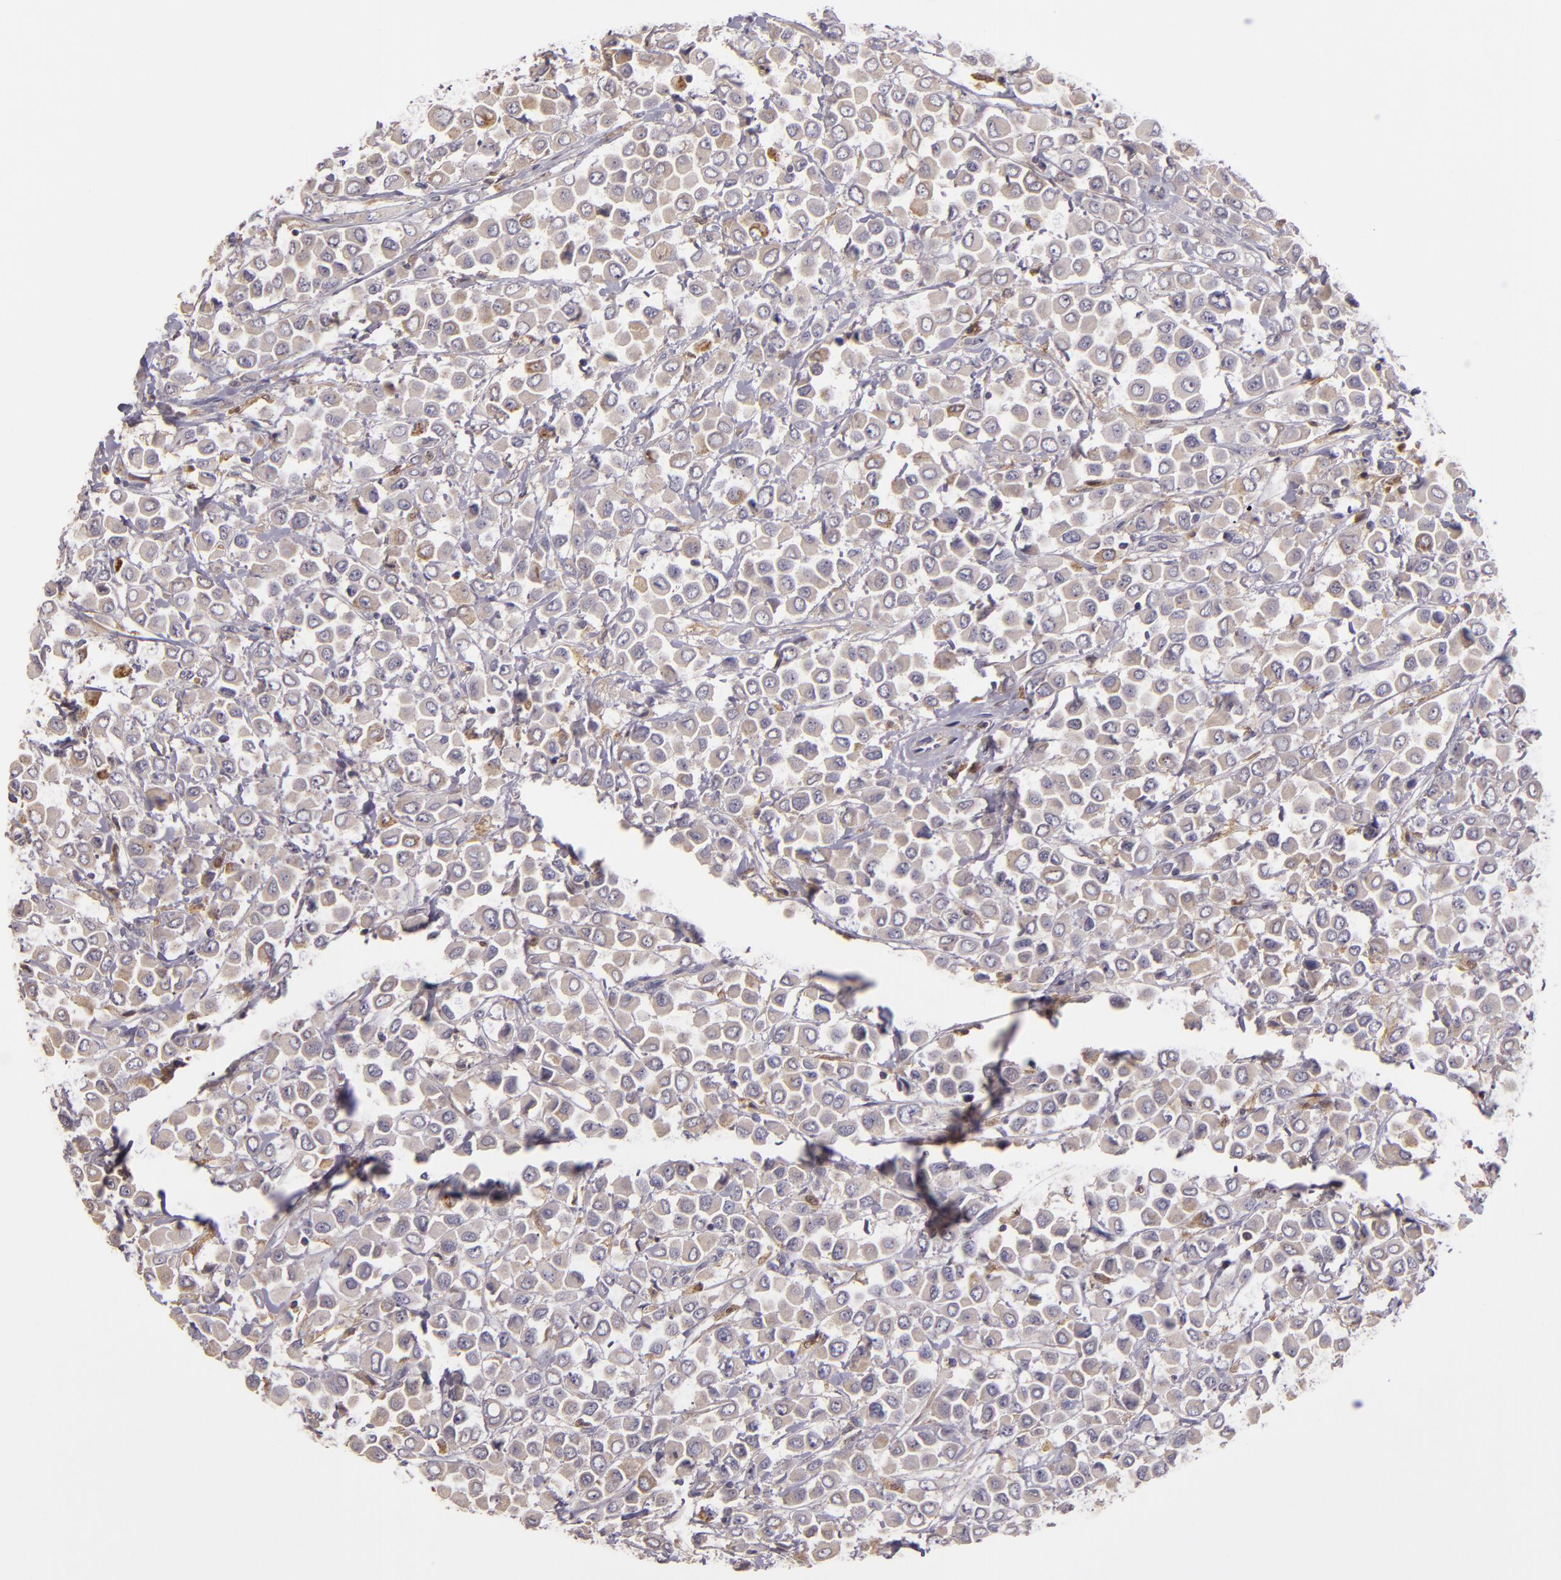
{"staining": {"intensity": "weak", "quantity": ">75%", "location": "cytoplasmic/membranous"}, "tissue": "breast cancer", "cell_type": "Tumor cells", "image_type": "cancer", "snomed": [{"axis": "morphology", "description": "Duct carcinoma"}, {"axis": "topography", "description": "Breast"}], "caption": "An IHC image of tumor tissue is shown. Protein staining in brown shows weak cytoplasmic/membranous positivity in breast cancer within tumor cells.", "gene": "FHIT", "patient": {"sex": "female", "age": 61}}